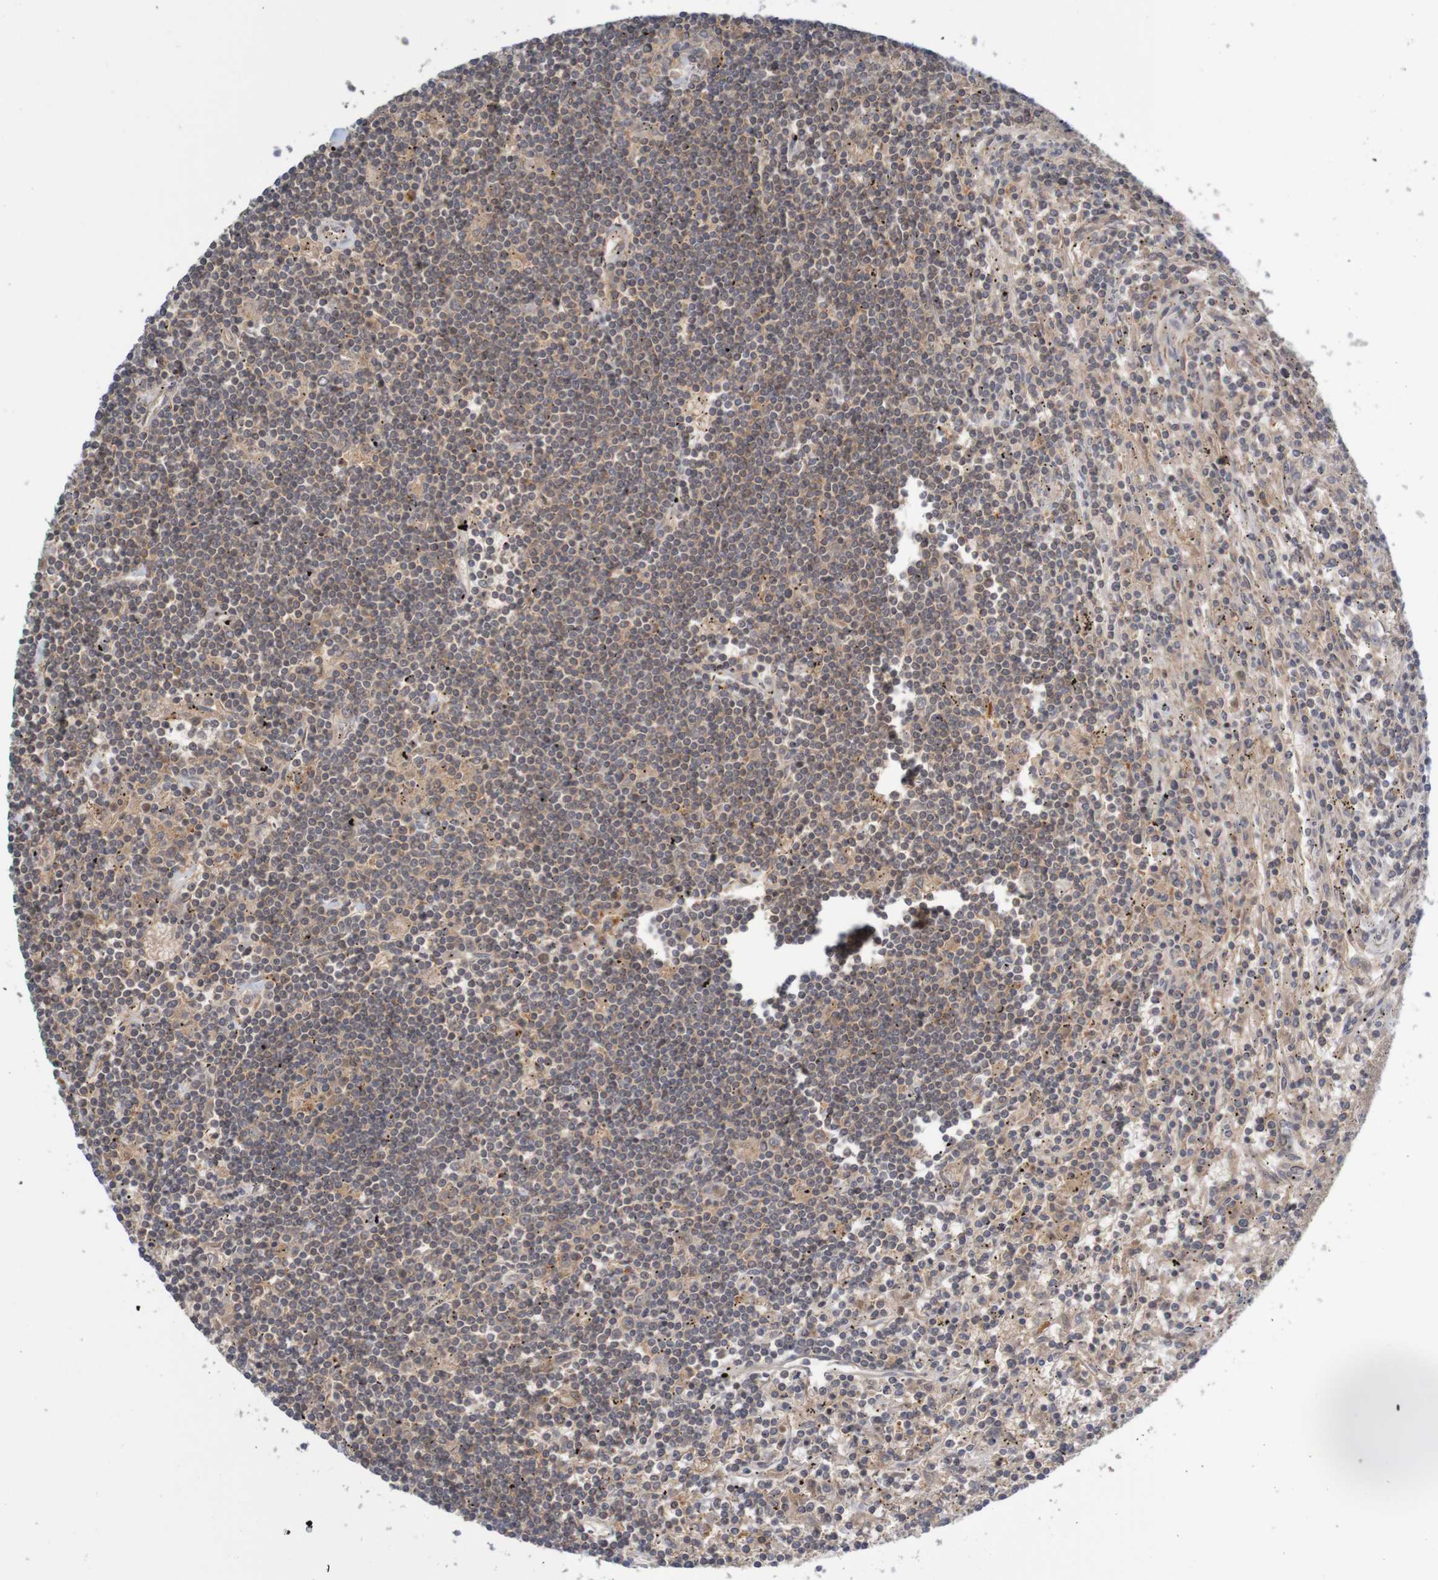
{"staining": {"intensity": "weak", "quantity": "25%-75%", "location": "cytoplasmic/membranous"}, "tissue": "lymphoma", "cell_type": "Tumor cells", "image_type": "cancer", "snomed": [{"axis": "morphology", "description": "Malignant lymphoma, non-Hodgkin's type, Low grade"}, {"axis": "topography", "description": "Spleen"}], "caption": "Protein analysis of lymphoma tissue shows weak cytoplasmic/membranous staining in about 25%-75% of tumor cells.", "gene": "ANKK1", "patient": {"sex": "male", "age": 76}}